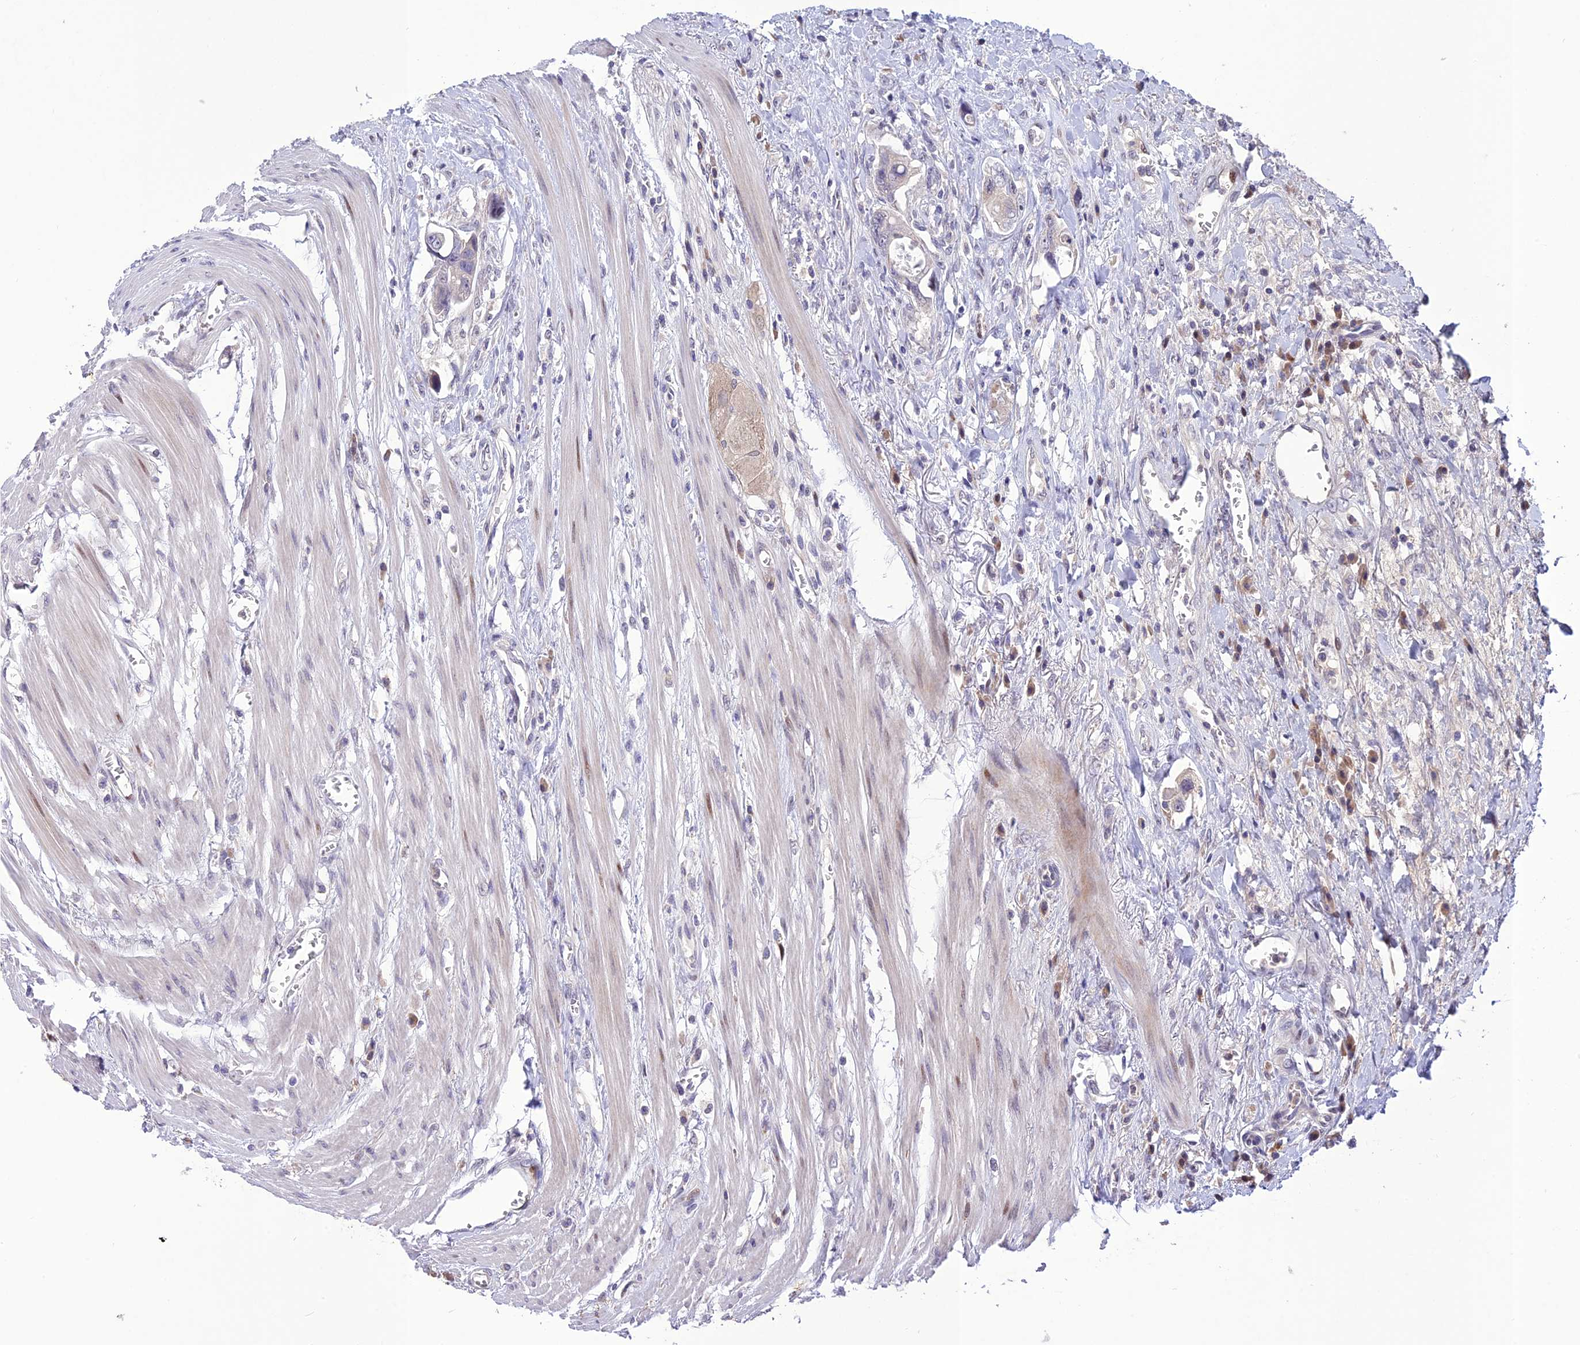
{"staining": {"intensity": "negative", "quantity": "none", "location": "none"}, "tissue": "colorectal cancer", "cell_type": "Tumor cells", "image_type": "cancer", "snomed": [{"axis": "morphology", "description": "Adenocarcinoma, NOS"}, {"axis": "topography", "description": "Rectum"}], "caption": "An image of adenocarcinoma (colorectal) stained for a protein reveals no brown staining in tumor cells.", "gene": "ANKRD52", "patient": {"sex": "male", "age": 87}}